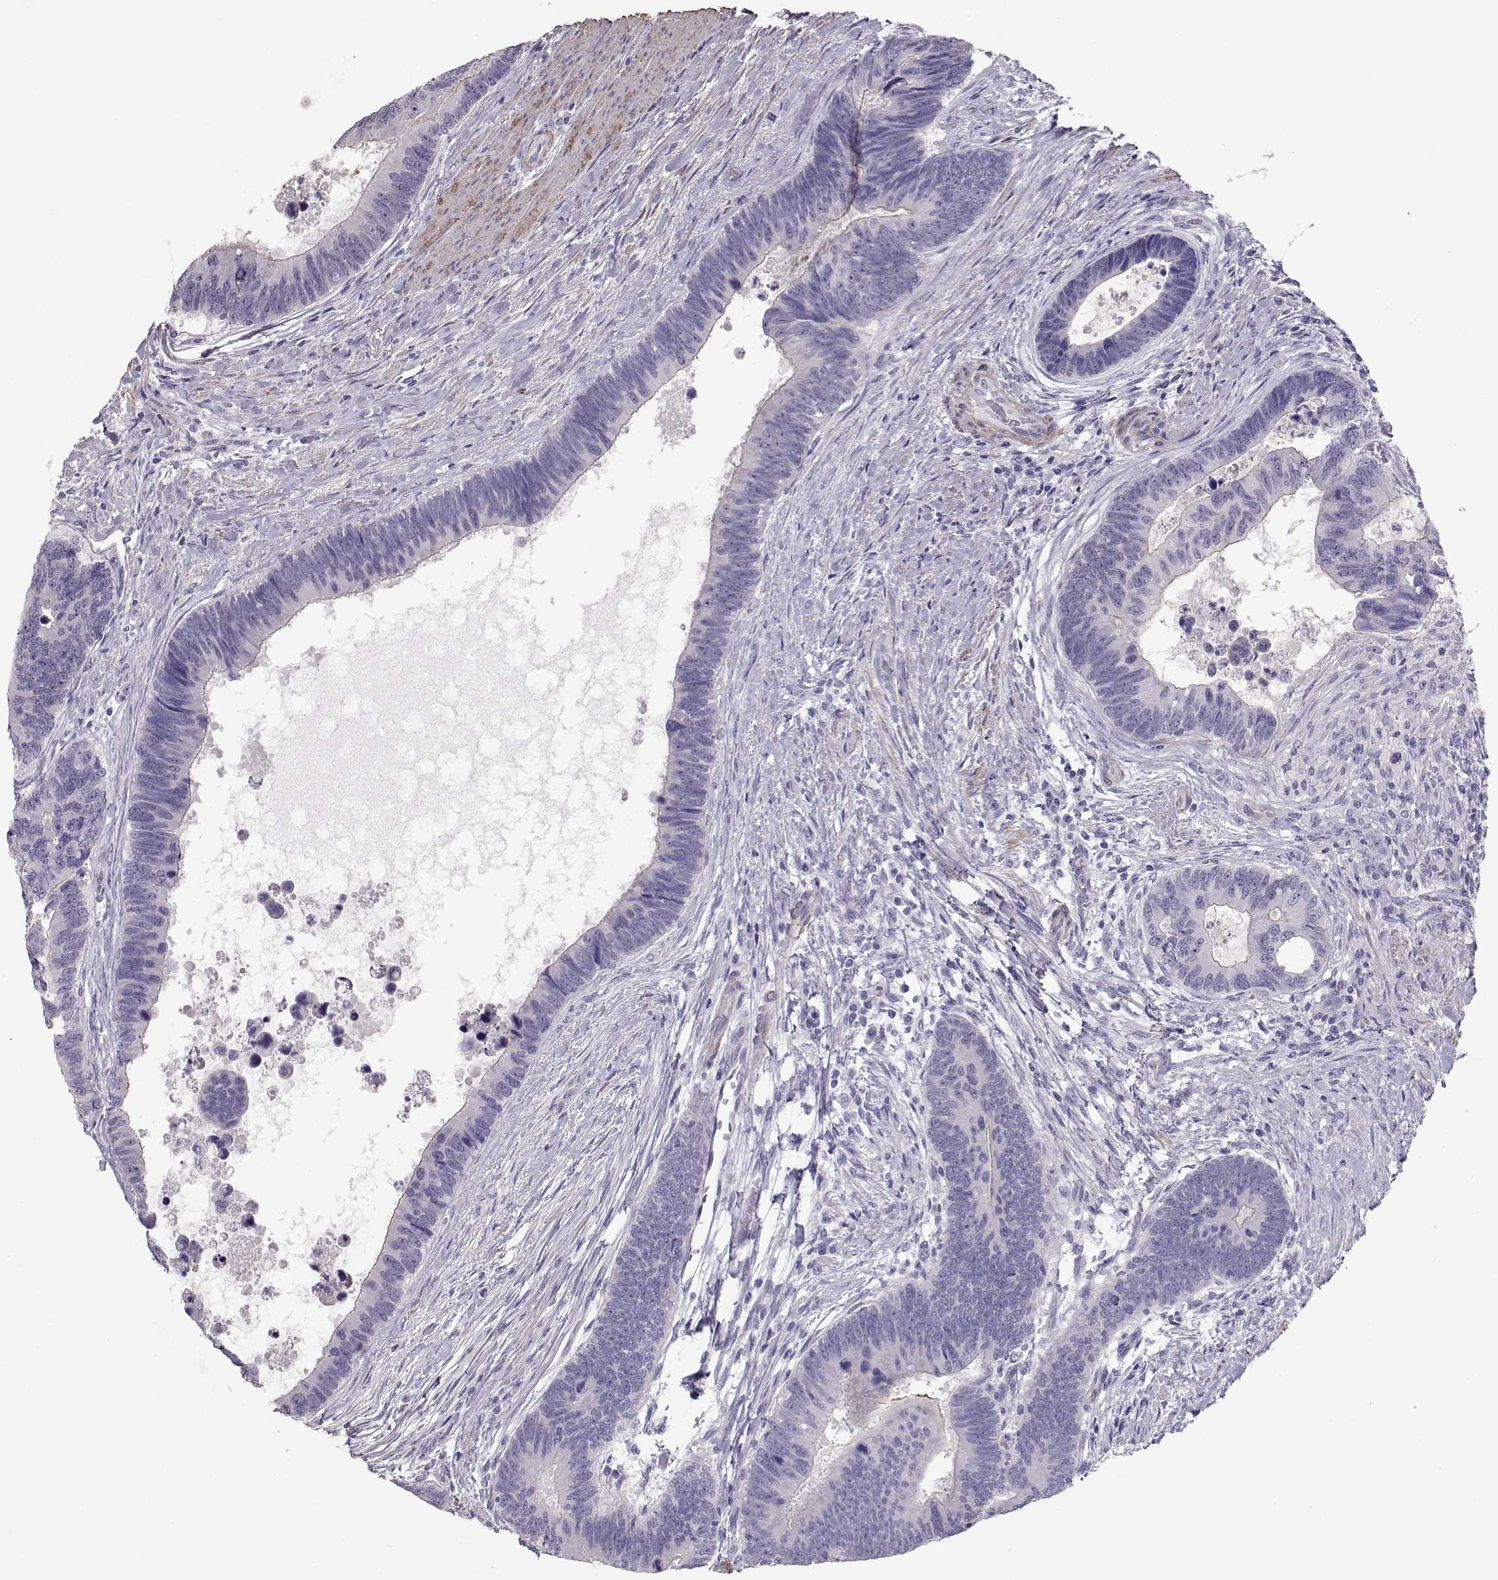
{"staining": {"intensity": "negative", "quantity": "none", "location": "none"}, "tissue": "colorectal cancer", "cell_type": "Tumor cells", "image_type": "cancer", "snomed": [{"axis": "morphology", "description": "Adenocarcinoma, NOS"}, {"axis": "topography", "description": "Colon"}], "caption": "DAB (3,3'-diaminobenzidine) immunohistochemical staining of human colorectal cancer reveals no significant expression in tumor cells.", "gene": "SLITRK3", "patient": {"sex": "female", "age": 77}}